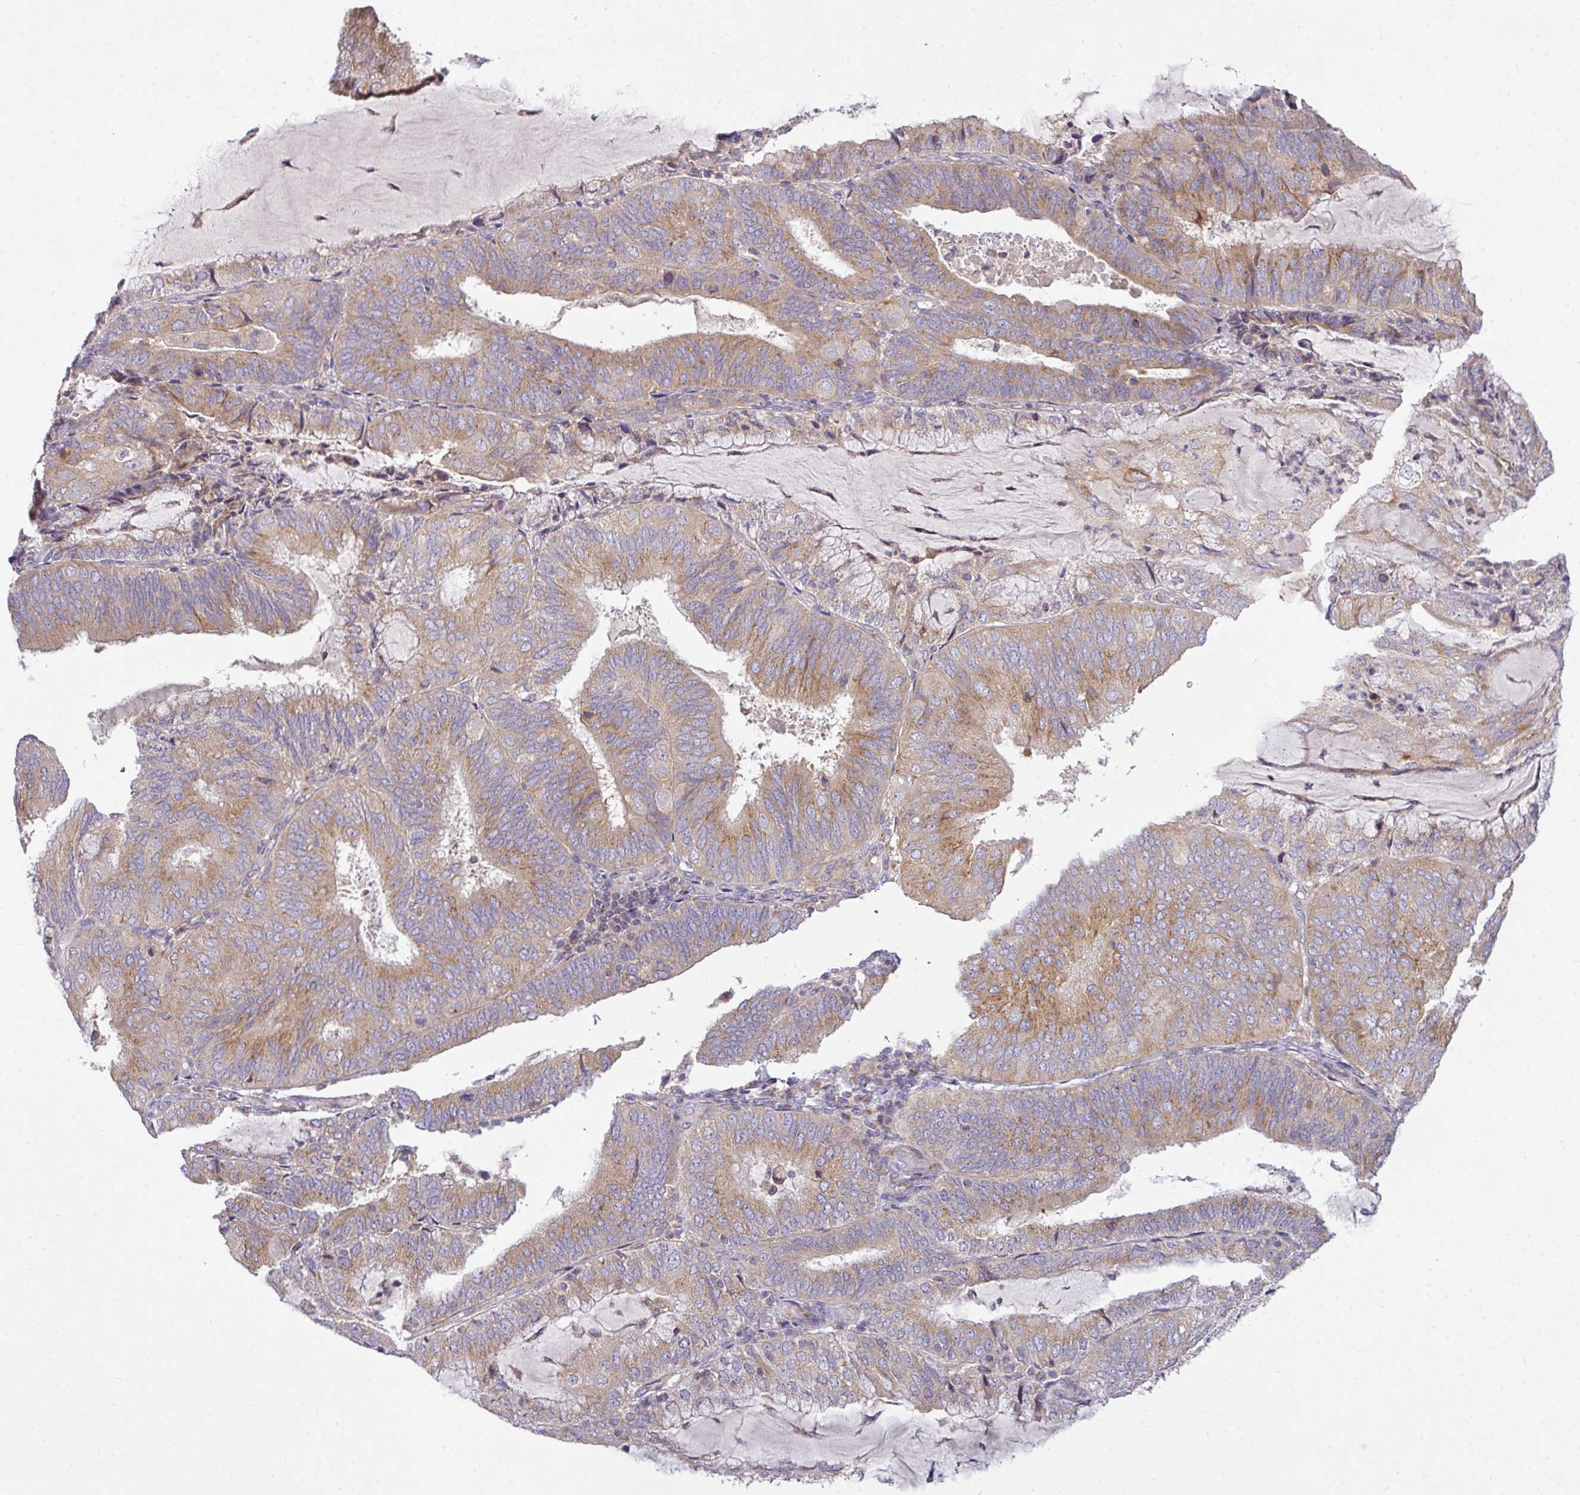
{"staining": {"intensity": "moderate", "quantity": ">75%", "location": "cytoplasmic/membranous"}, "tissue": "endometrial cancer", "cell_type": "Tumor cells", "image_type": "cancer", "snomed": [{"axis": "morphology", "description": "Adenocarcinoma, NOS"}, {"axis": "topography", "description": "Endometrium"}], "caption": "Human adenocarcinoma (endometrial) stained for a protein (brown) reveals moderate cytoplasmic/membranous positive staining in approximately >75% of tumor cells.", "gene": "VTI1A", "patient": {"sex": "female", "age": 81}}